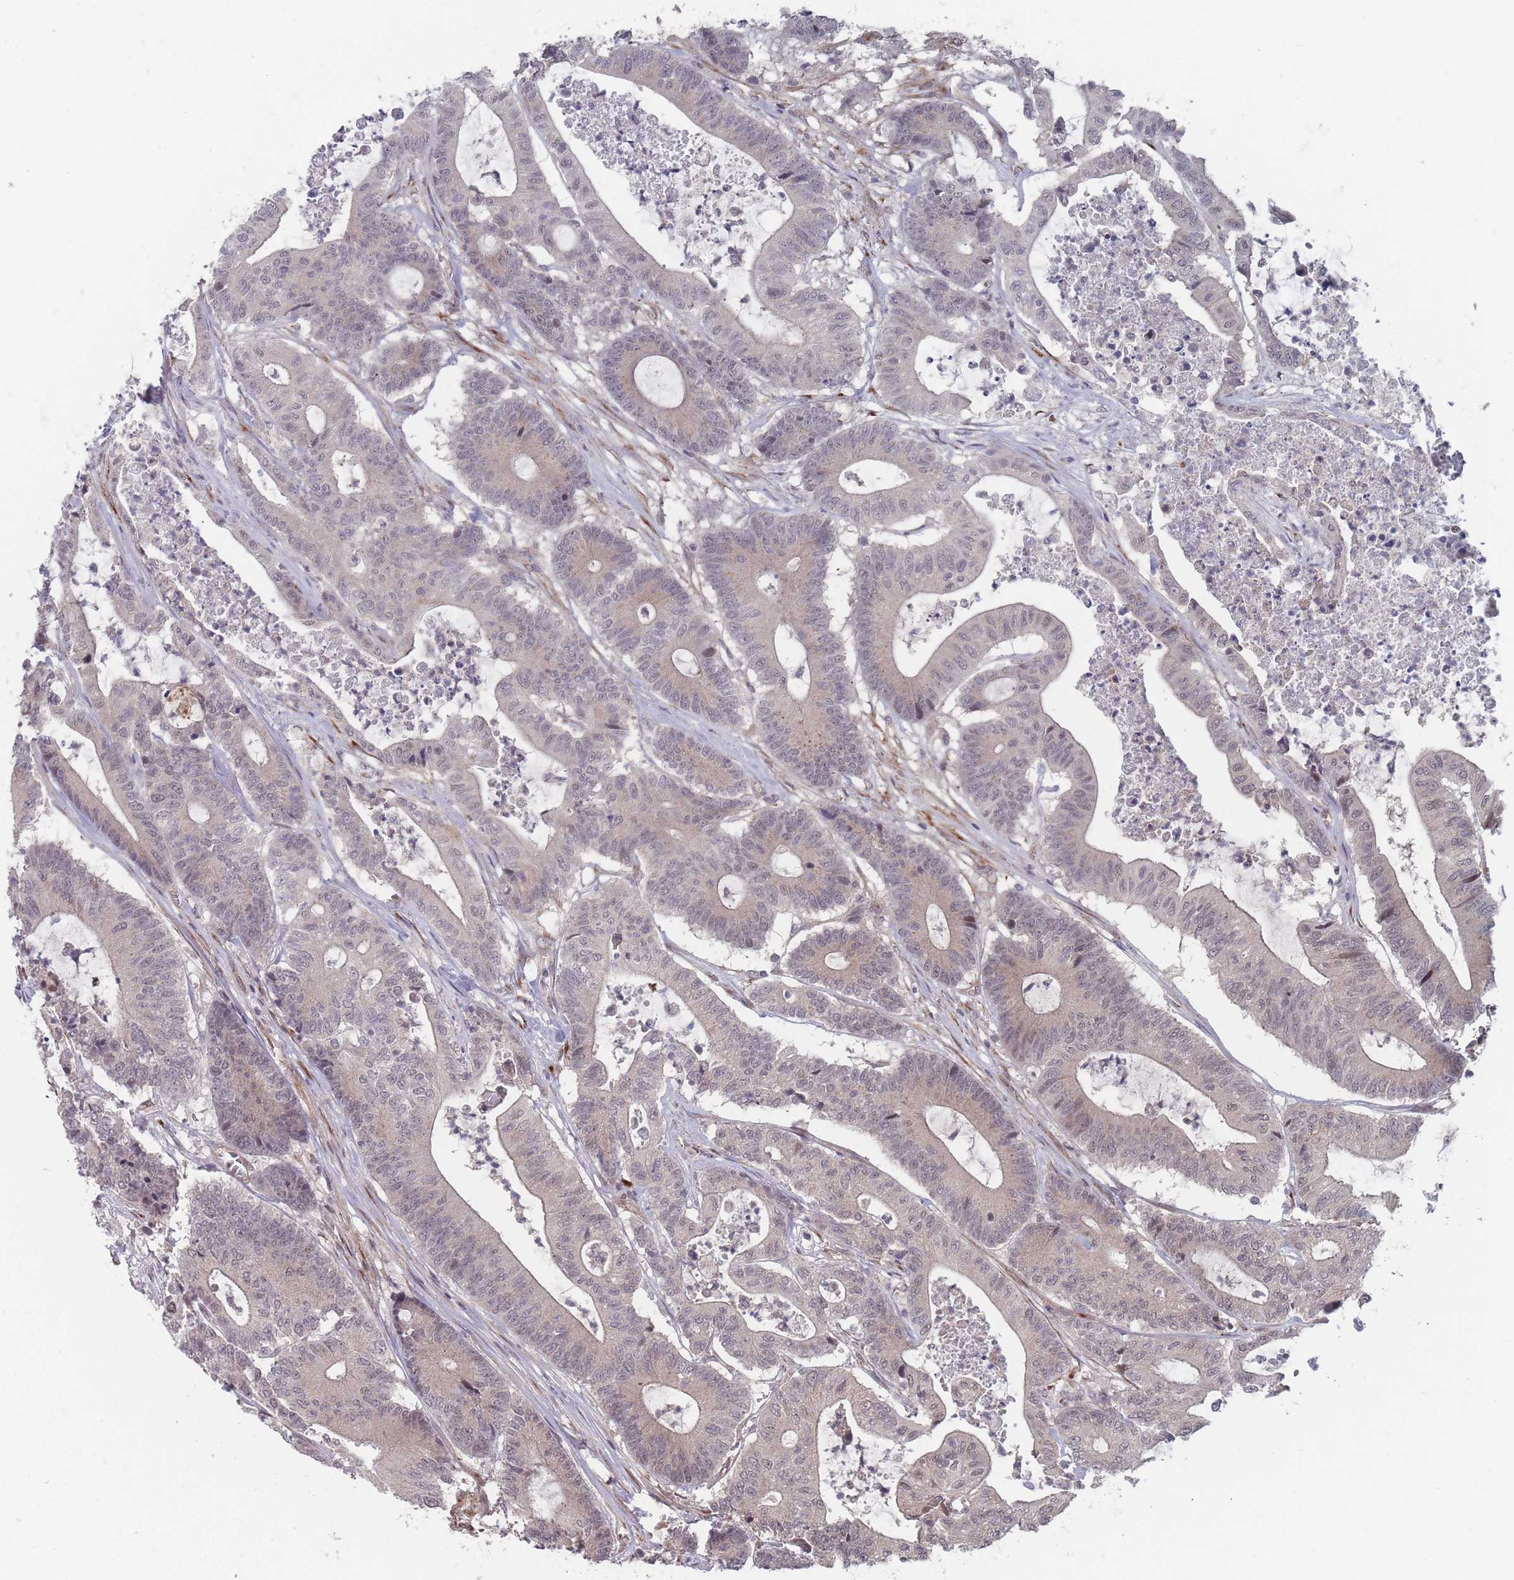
{"staining": {"intensity": "weak", "quantity": "25%-75%", "location": "cytoplasmic/membranous,nuclear"}, "tissue": "colorectal cancer", "cell_type": "Tumor cells", "image_type": "cancer", "snomed": [{"axis": "morphology", "description": "Adenocarcinoma, NOS"}, {"axis": "topography", "description": "Colon"}], "caption": "Weak cytoplasmic/membranous and nuclear staining is present in about 25%-75% of tumor cells in adenocarcinoma (colorectal). (DAB (3,3'-diaminobenzidine) IHC with brightfield microscopy, high magnification).", "gene": "CNTRL", "patient": {"sex": "female", "age": 84}}